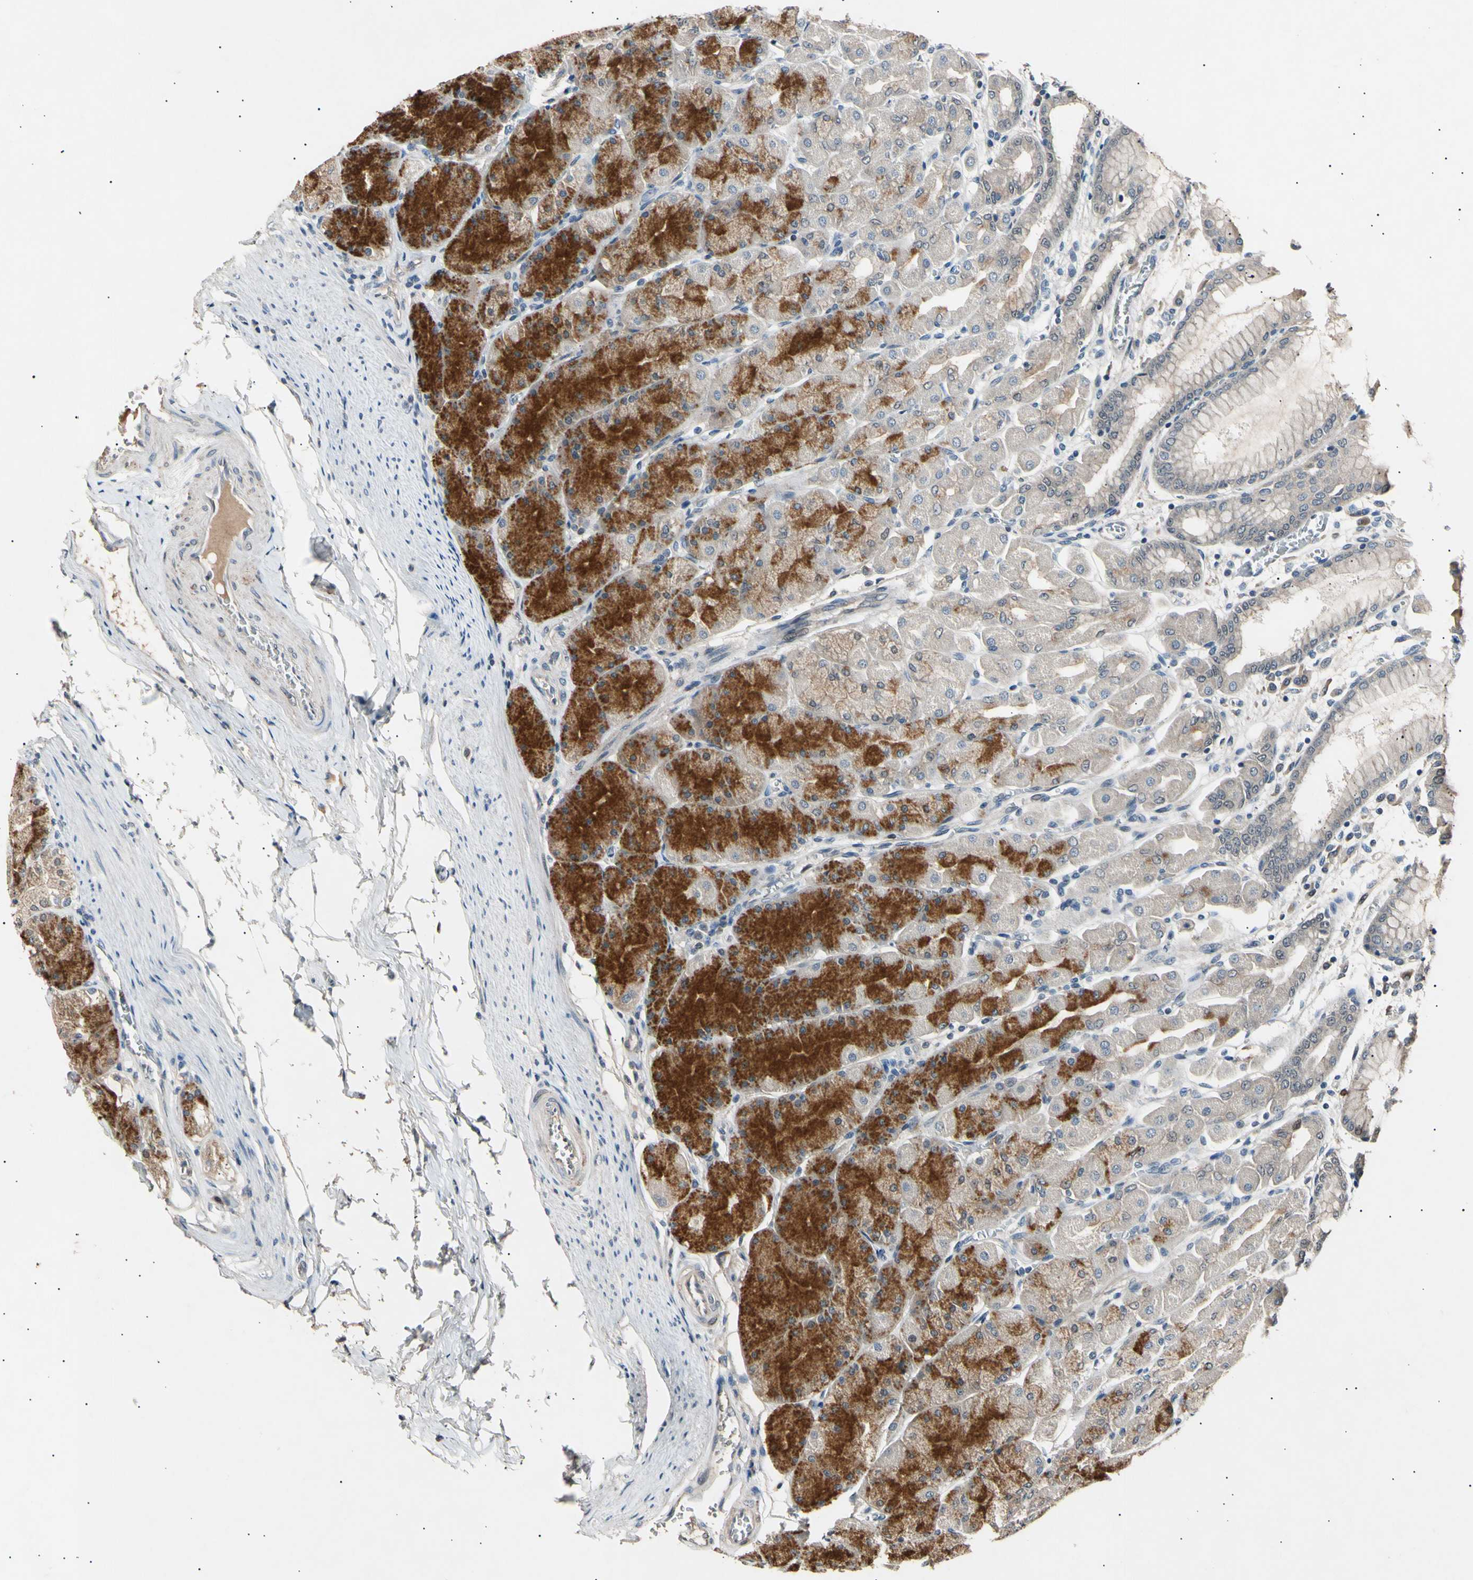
{"staining": {"intensity": "strong", "quantity": "25%-75%", "location": "cytoplasmic/membranous"}, "tissue": "stomach", "cell_type": "Glandular cells", "image_type": "normal", "snomed": [{"axis": "morphology", "description": "Normal tissue, NOS"}, {"axis": "topography", "description": "Stomach, upper"}], "caption": "Brown immunohistochemical staining in normal human stomach shows strong cytoplasmic/membranous positivity in approximately 25%-75% of glandular cells. (Stains: DAB (3,3'-diaminobenzidine) in brown, nuclei in blue, Microscopy: brightfield microscopy at high magnification).", "gene": "ADCY3", "patient": {"sex": "female", "age": 56}}